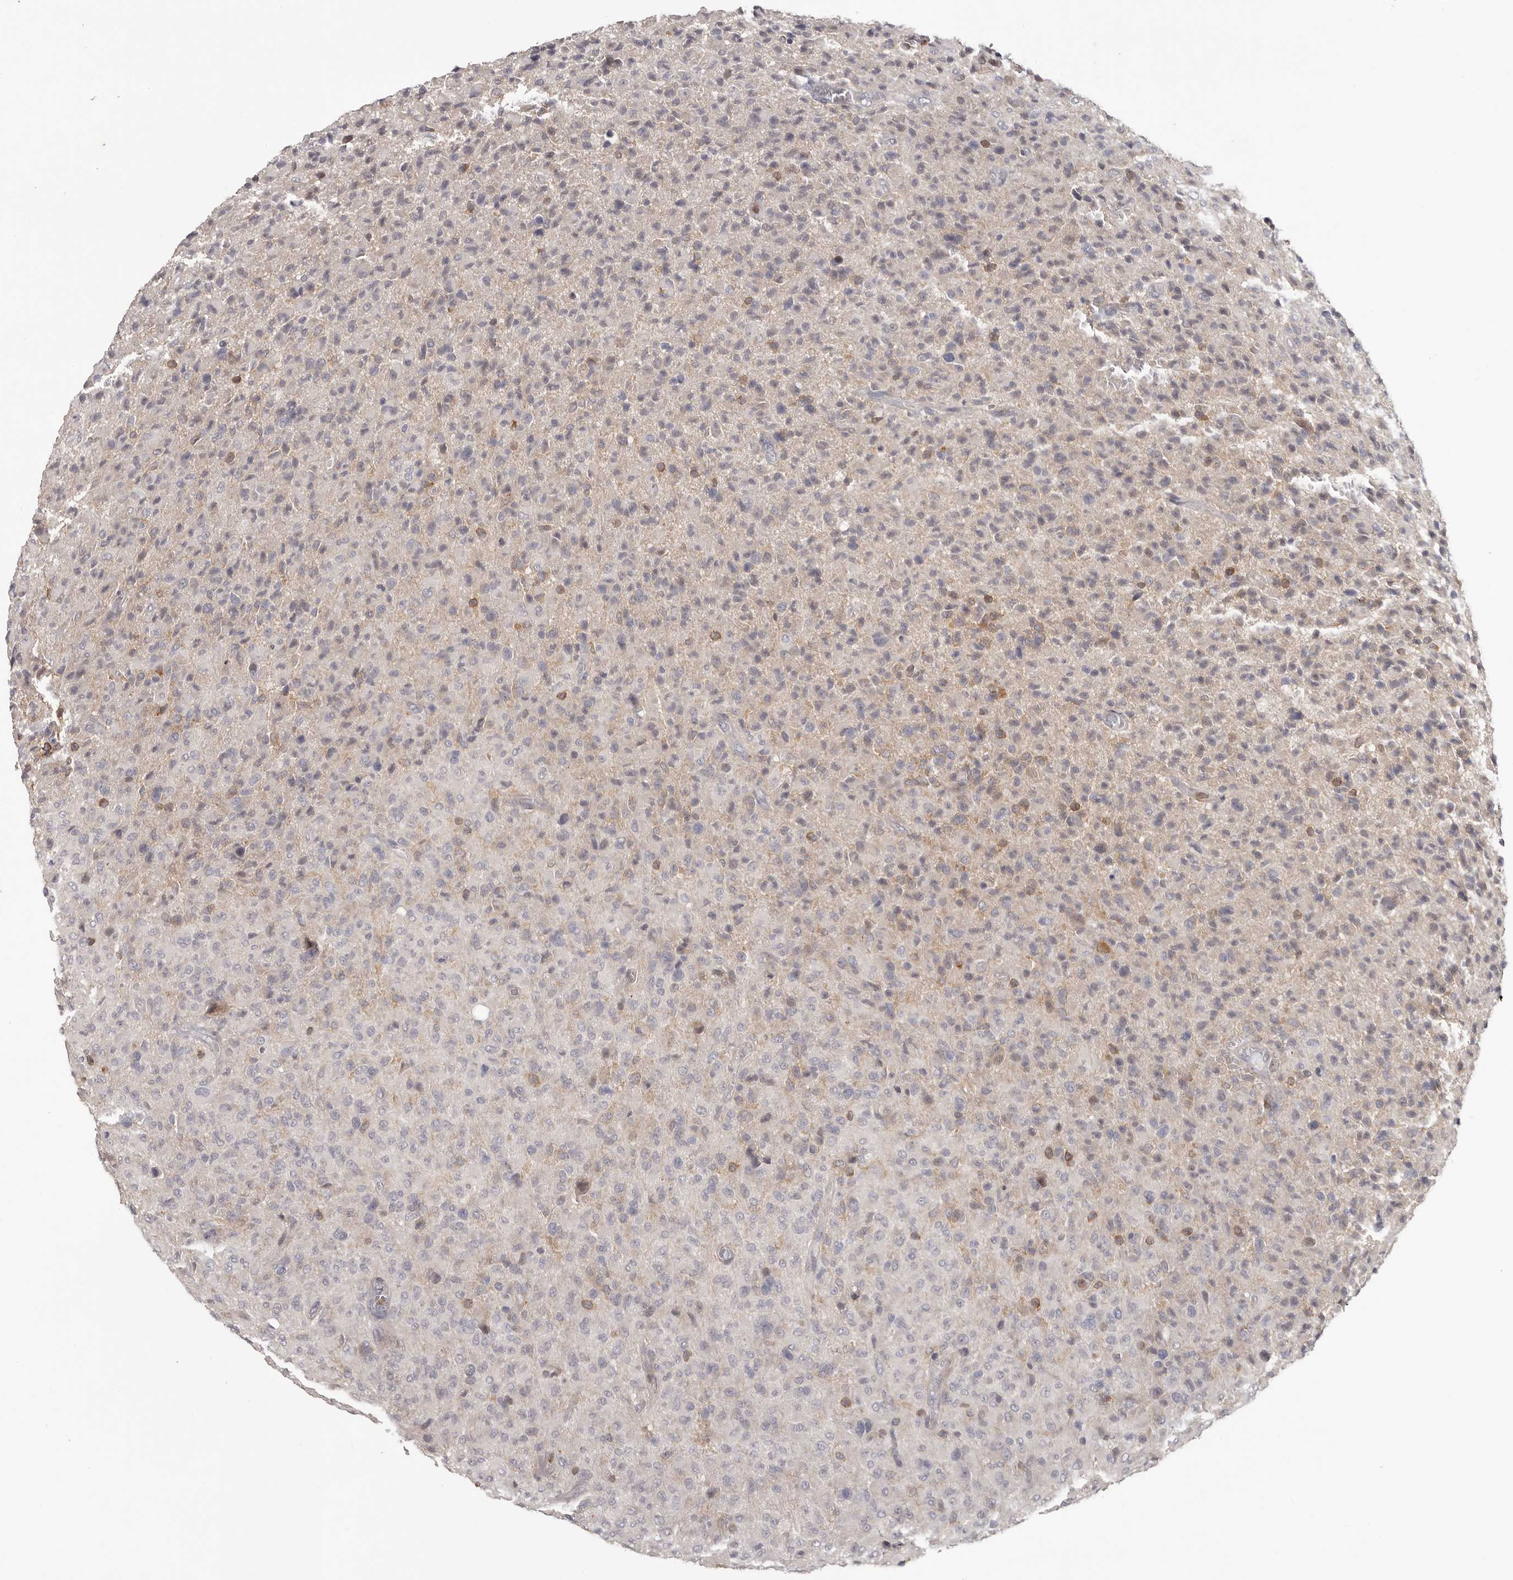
{"staining": {"intensity": "negative", "quantity": "none", "location": "none"}, "tissue": "glioma", "cell_type": "Tumor cells", "image_type": "cancer", "snomed": [{"axis": "morphology", "description": "Glioma, malignant, High grade"}, {"axis": "topography", "description": "Brain"}], "caption": "Tumor cells are negative for brown protein staining in malignant high-grade glioma. (Immunohistochemistry (ihc), brightfield microscopy, high magnification).", "gene": "ANKRD44", "patient": {"sex": "female", "age": 57}}